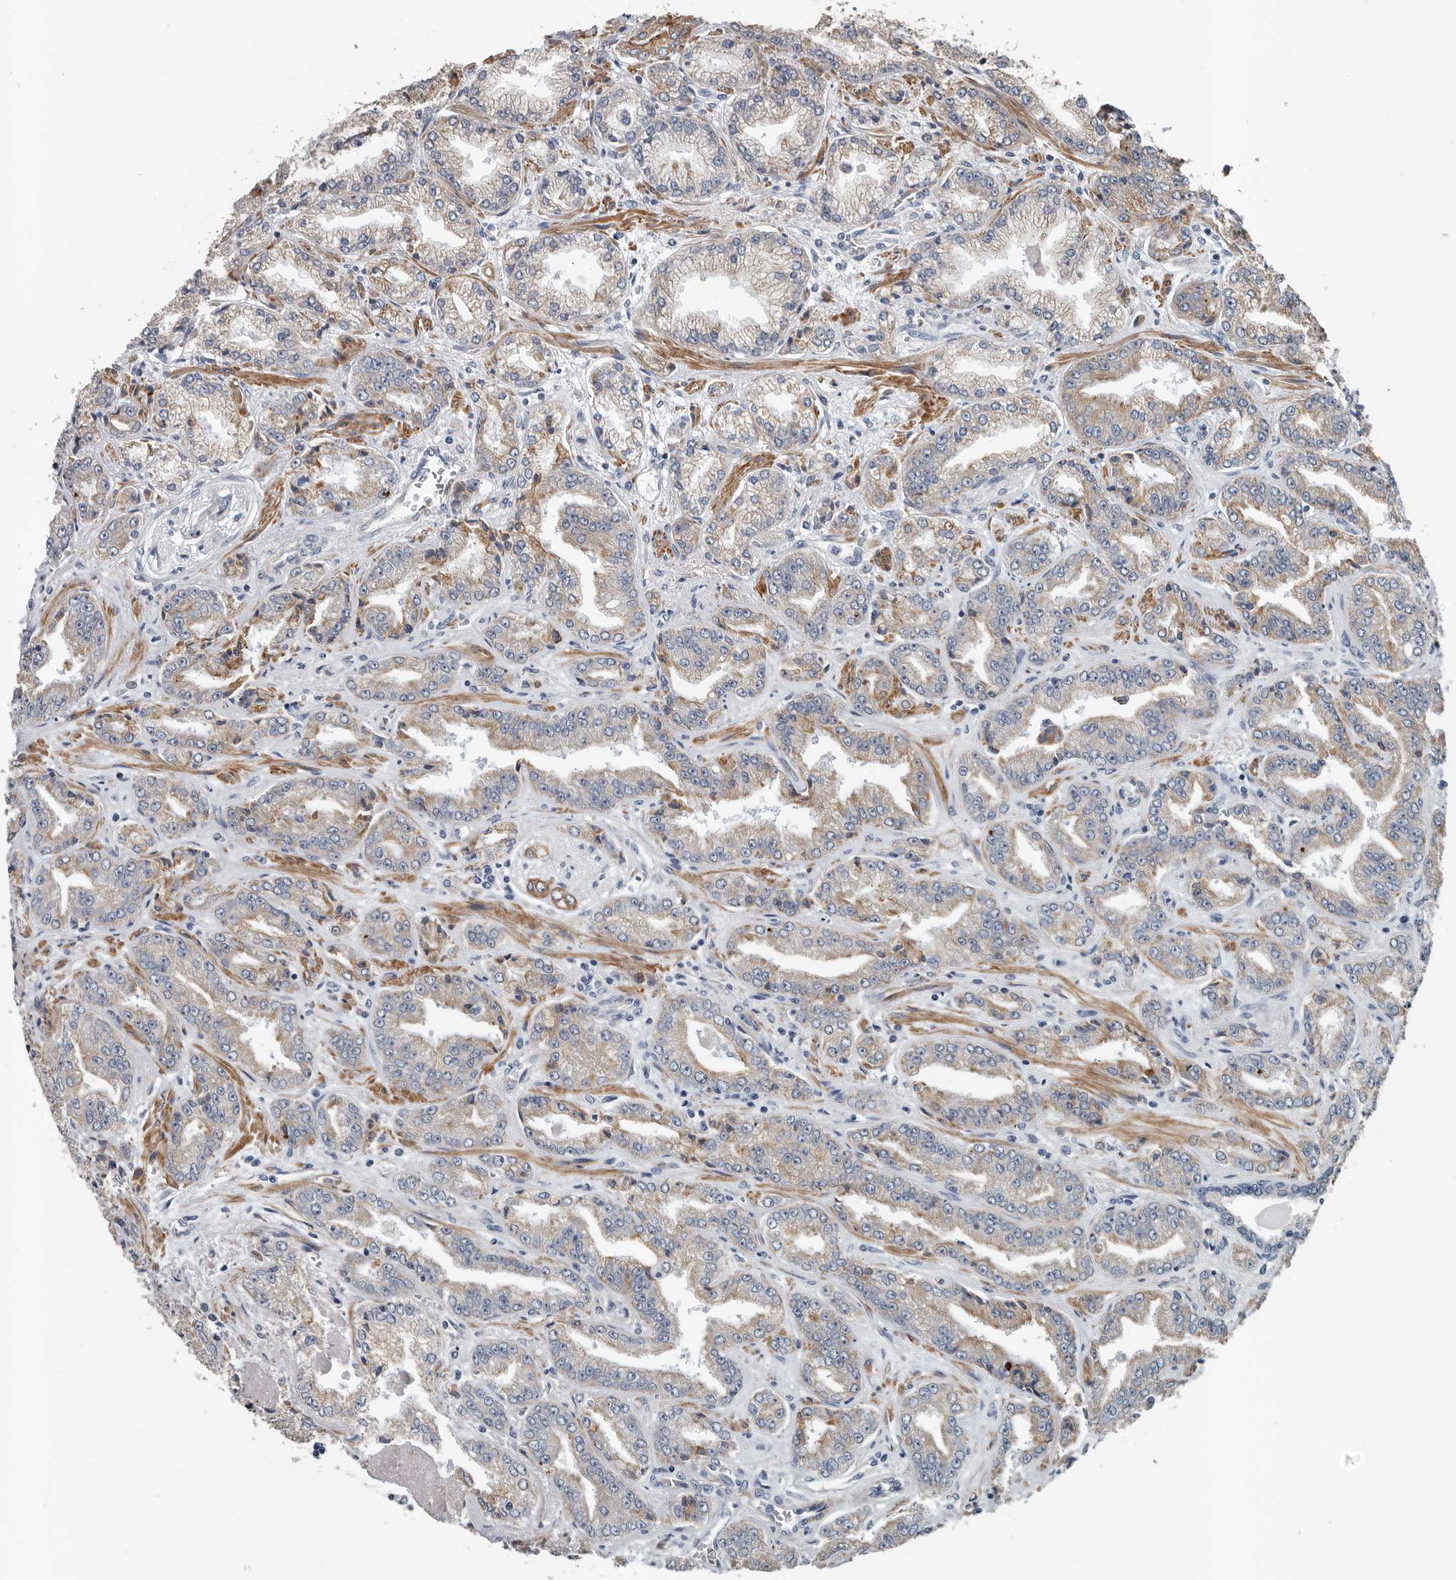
{"staining": {"intensity": "weak", "quantity": "25%-75%", "location": "cytoplasmic/membranous"}, "tissue": "prostate cancer", "cell_type": "Tumor cells", "image_type": "cancer", "snomed": [{"axis": "morphology", "description": "Adenocarcinoma, High grade"}, {"axis": "topography", "description": "Prostate"}], "caption": "Immunohistochemical staining of human prostate high-grade adenocarcinoma exhibits low levels of weak cytoplasmic/membranous expression in approximately 25%-75% of tumor cells. The protein is shown in brown color, while the nuclei are stained blue.", "gene": "DPY19L4", "patient": {"sex": "male", "age": 71}}